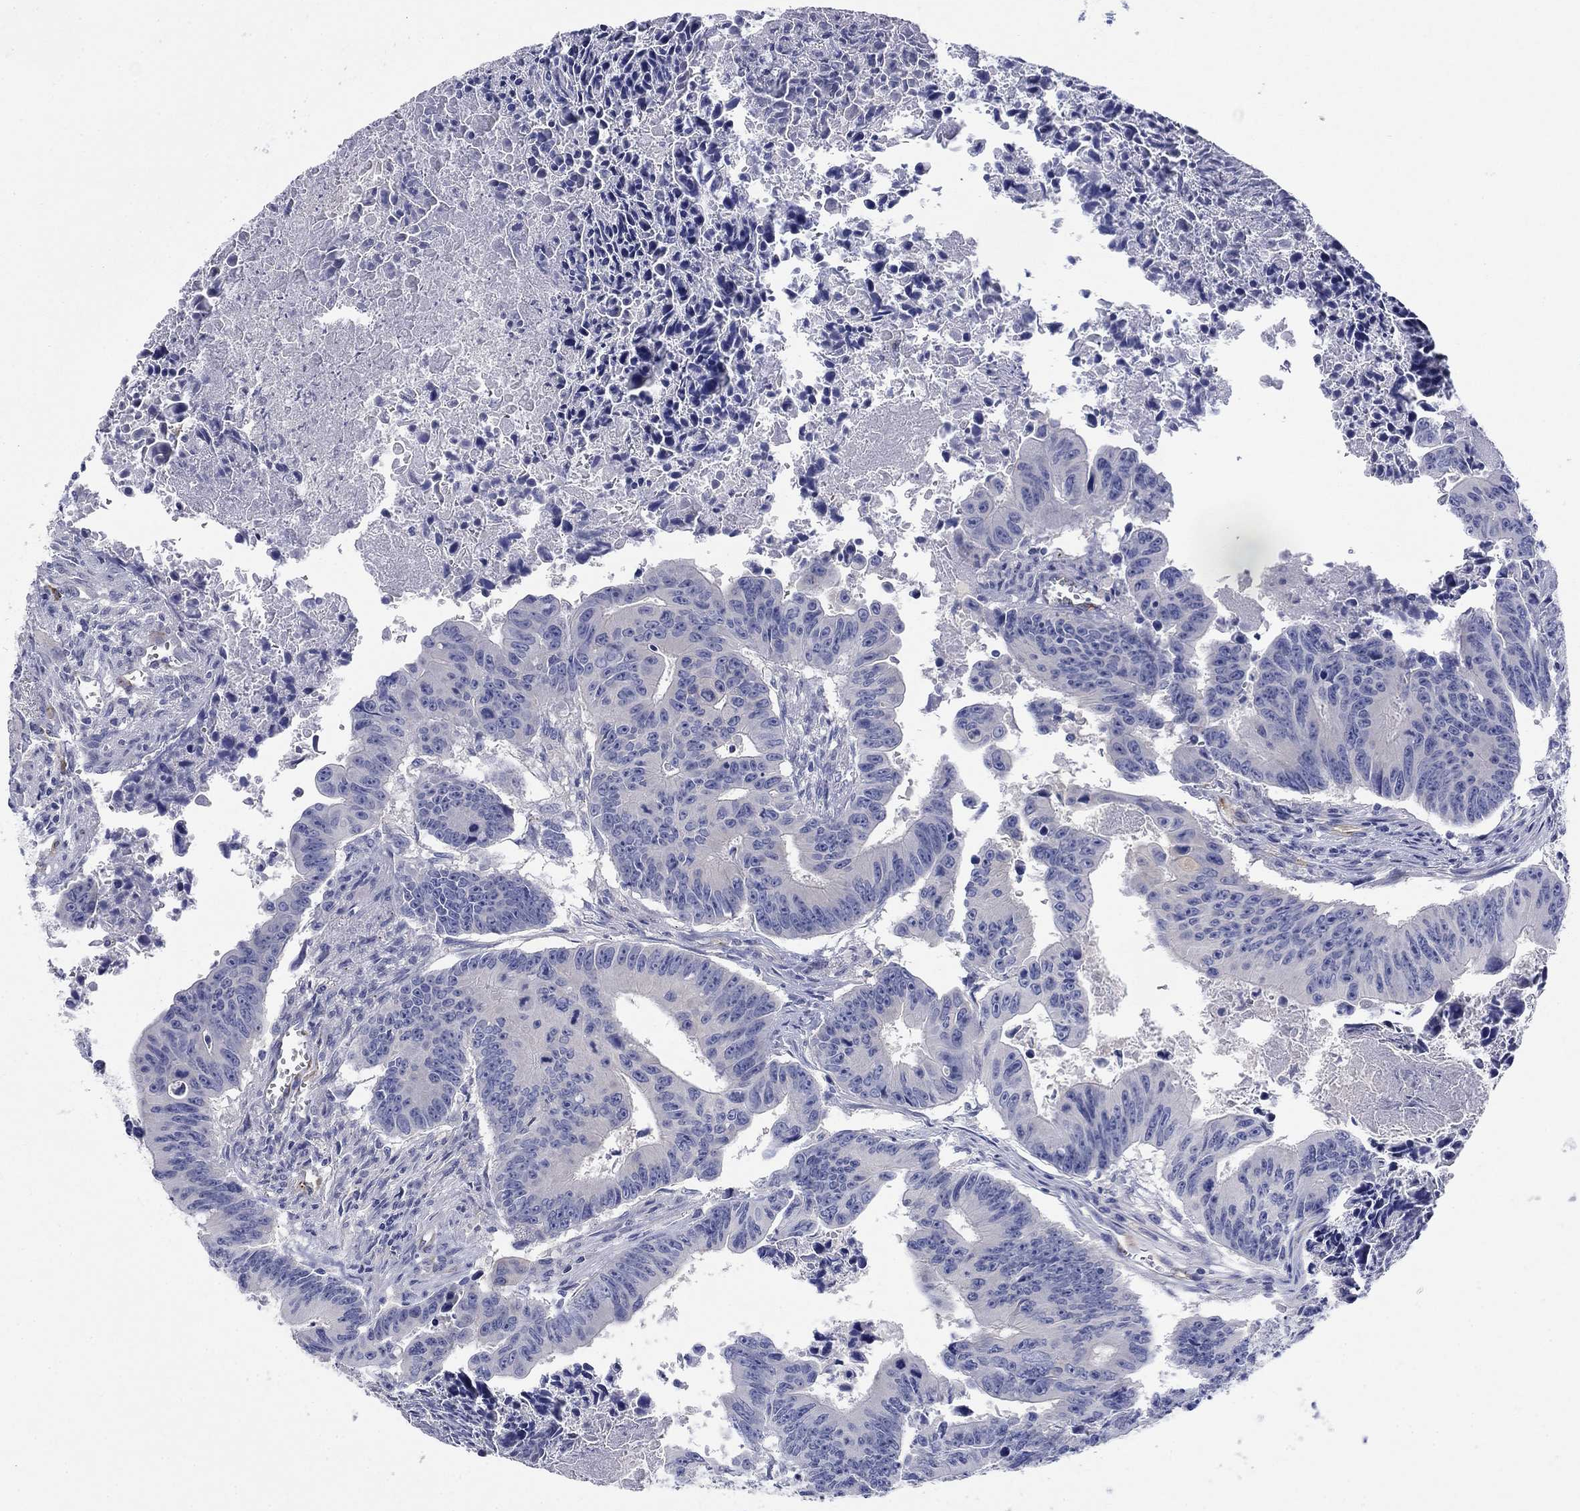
{"staining": {"intensity": "negative", "quantity": "none", "location": "none"}, "tissue": "colorectal cancer", "cell_type": "Tumor cells", "image_type": "cancer", "snomed": [{"axis": "morphology", "description": "Adenocarcinoma, NOS"}, {"axis": "topography", "description": "Colon"}], "caption": "An immunohistochemistry (IHC) photomicrograph of colorectal adenocarcinoma is shown. There is no staining in tumor cells of colorectal adenocarcinoma. Brightfield microscopy of immunohistochemistry (IHC) stained with DAB (brown) and hematoxylin (blue), captured at high magnification.", "gene": "PTPRZ1", "patient": {"sex": "female", "age": 87}}